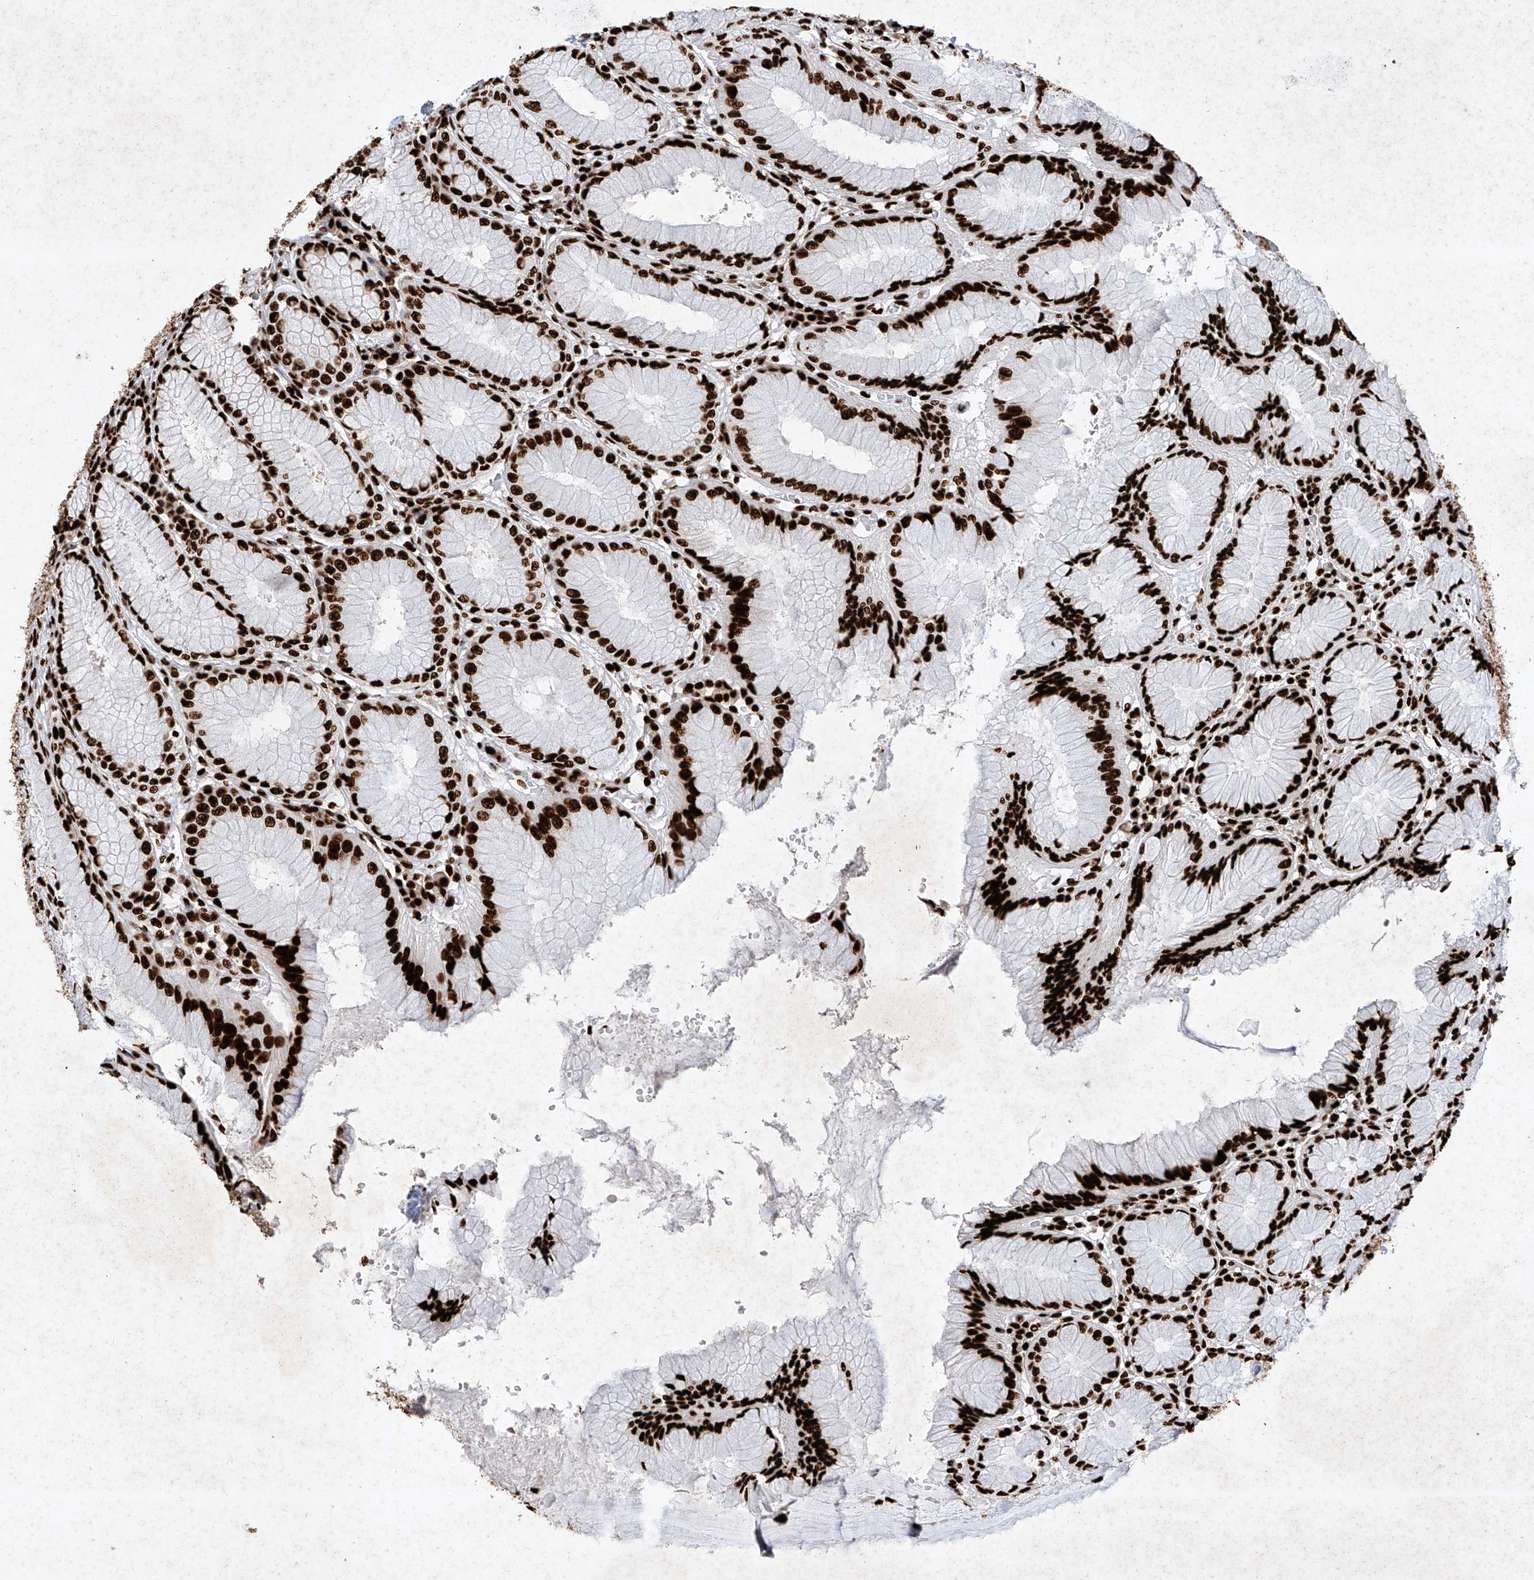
{"staining": {"intensity": "strong", "quantity": ">75%", "location": "nuclear"}, "tissue": "stomach", "cell_type": "Glandular cells", "image_type": "normal", "snomed": [{"axis": "morphology", "description": "Normal tissue, NOS"}, {"axis": "topography", "description": "Stomach, lower"}], "caption": "About >75% of glandular cells in normal human stomach demonstrate strong nuclear protein expression as visualized by brown immunohistochemical staining.", "gene": "SRSF6", "patient": {"sex": "female", "age": 56}}